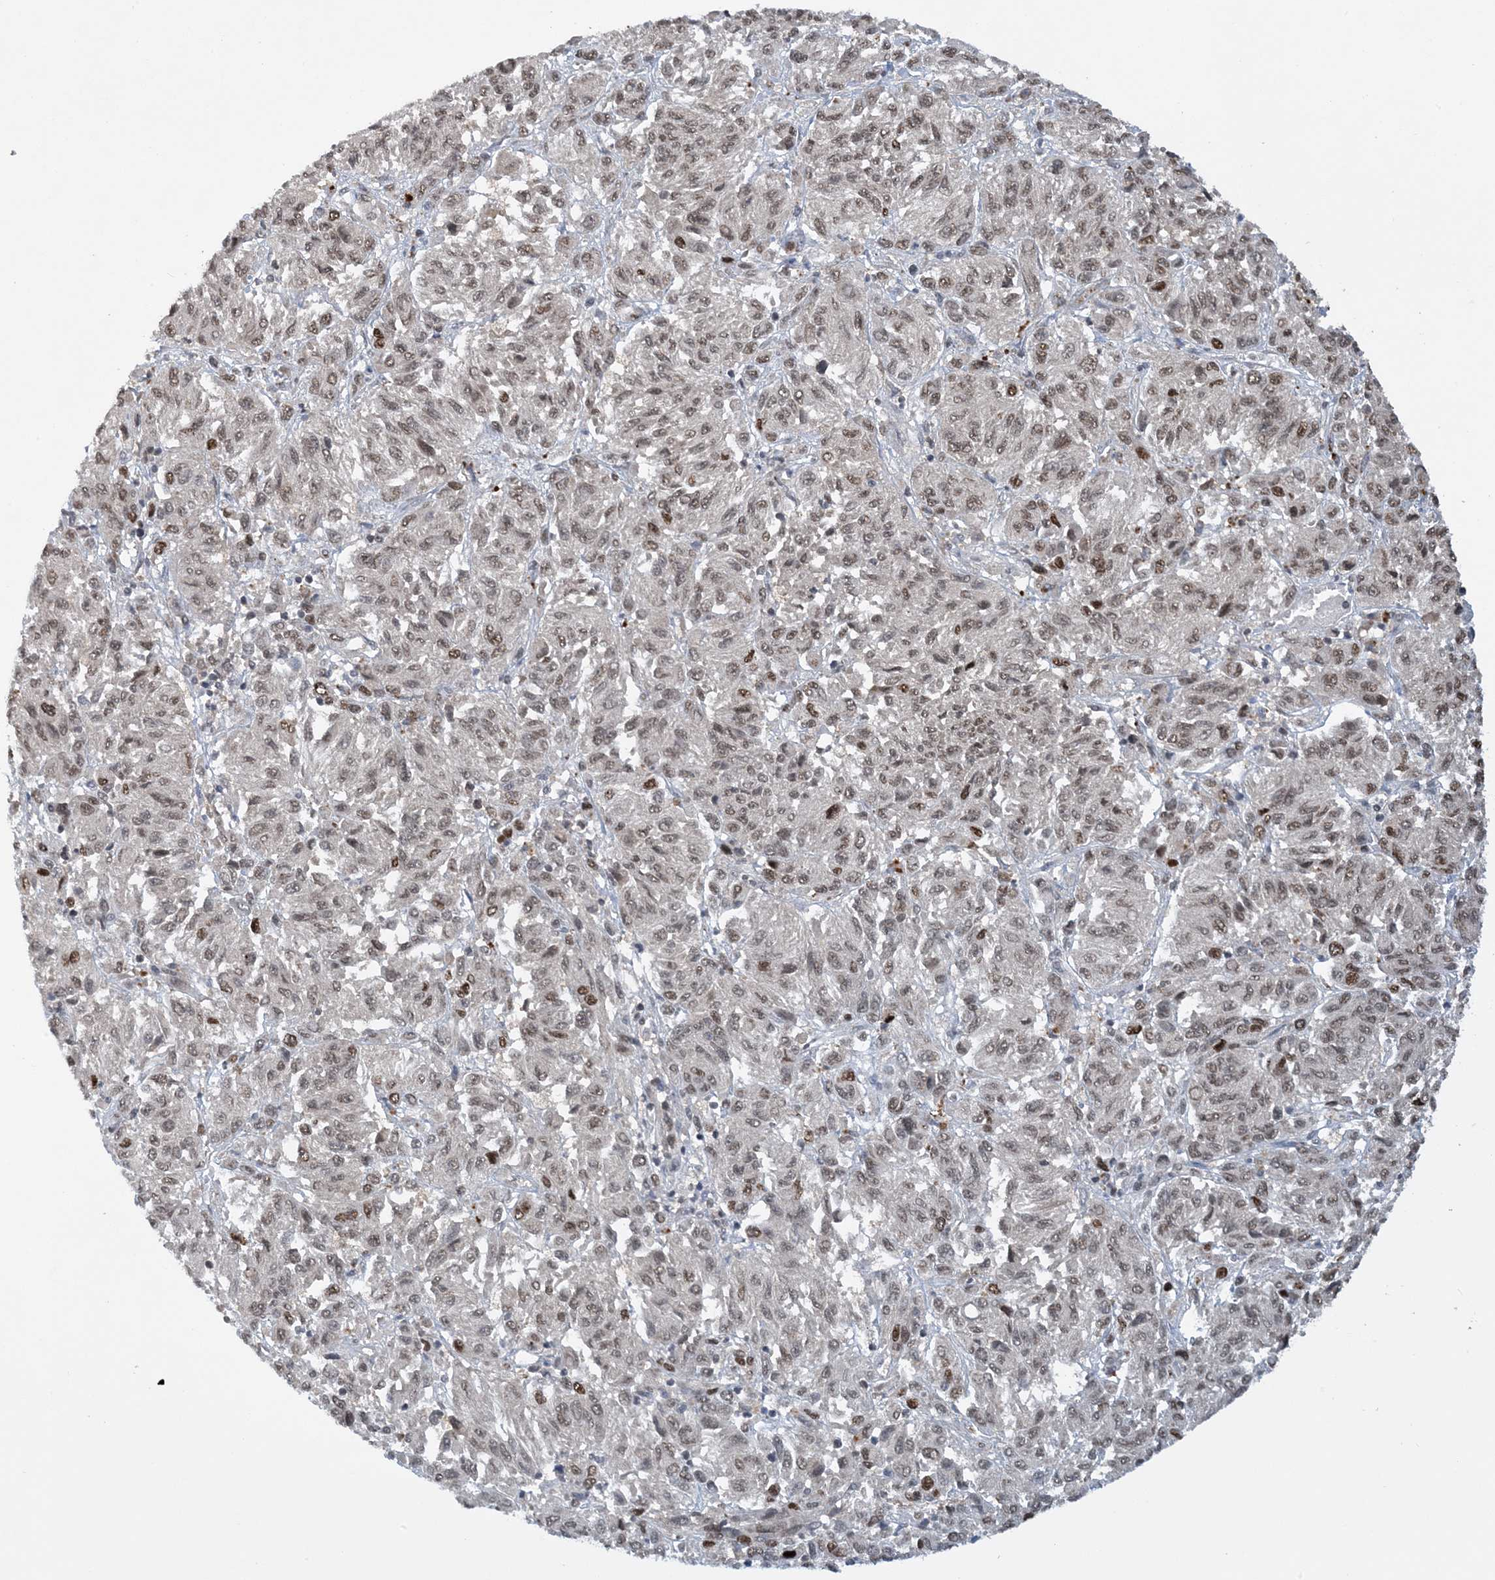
{"staining": {"intensity": "moderate", "quantity": ">75%", "location": "nuclear"}, "tissue": "melanoma", "cell_type": "Tumor cells", "image_type": "cancer", "snomed": [{"axis": "morphology", "description": "Malignant melanoma, Metastatic site"}, {"axis": "topography", "description": "Lung"}], "caption": "A photomicrograph of human malignant melanoma (metastatic site) stained for a protein displays moderate nuclear brown staining in tumor cells.", "gene": "ACYP2", "patient": {"sex": "male", "age": 64}}